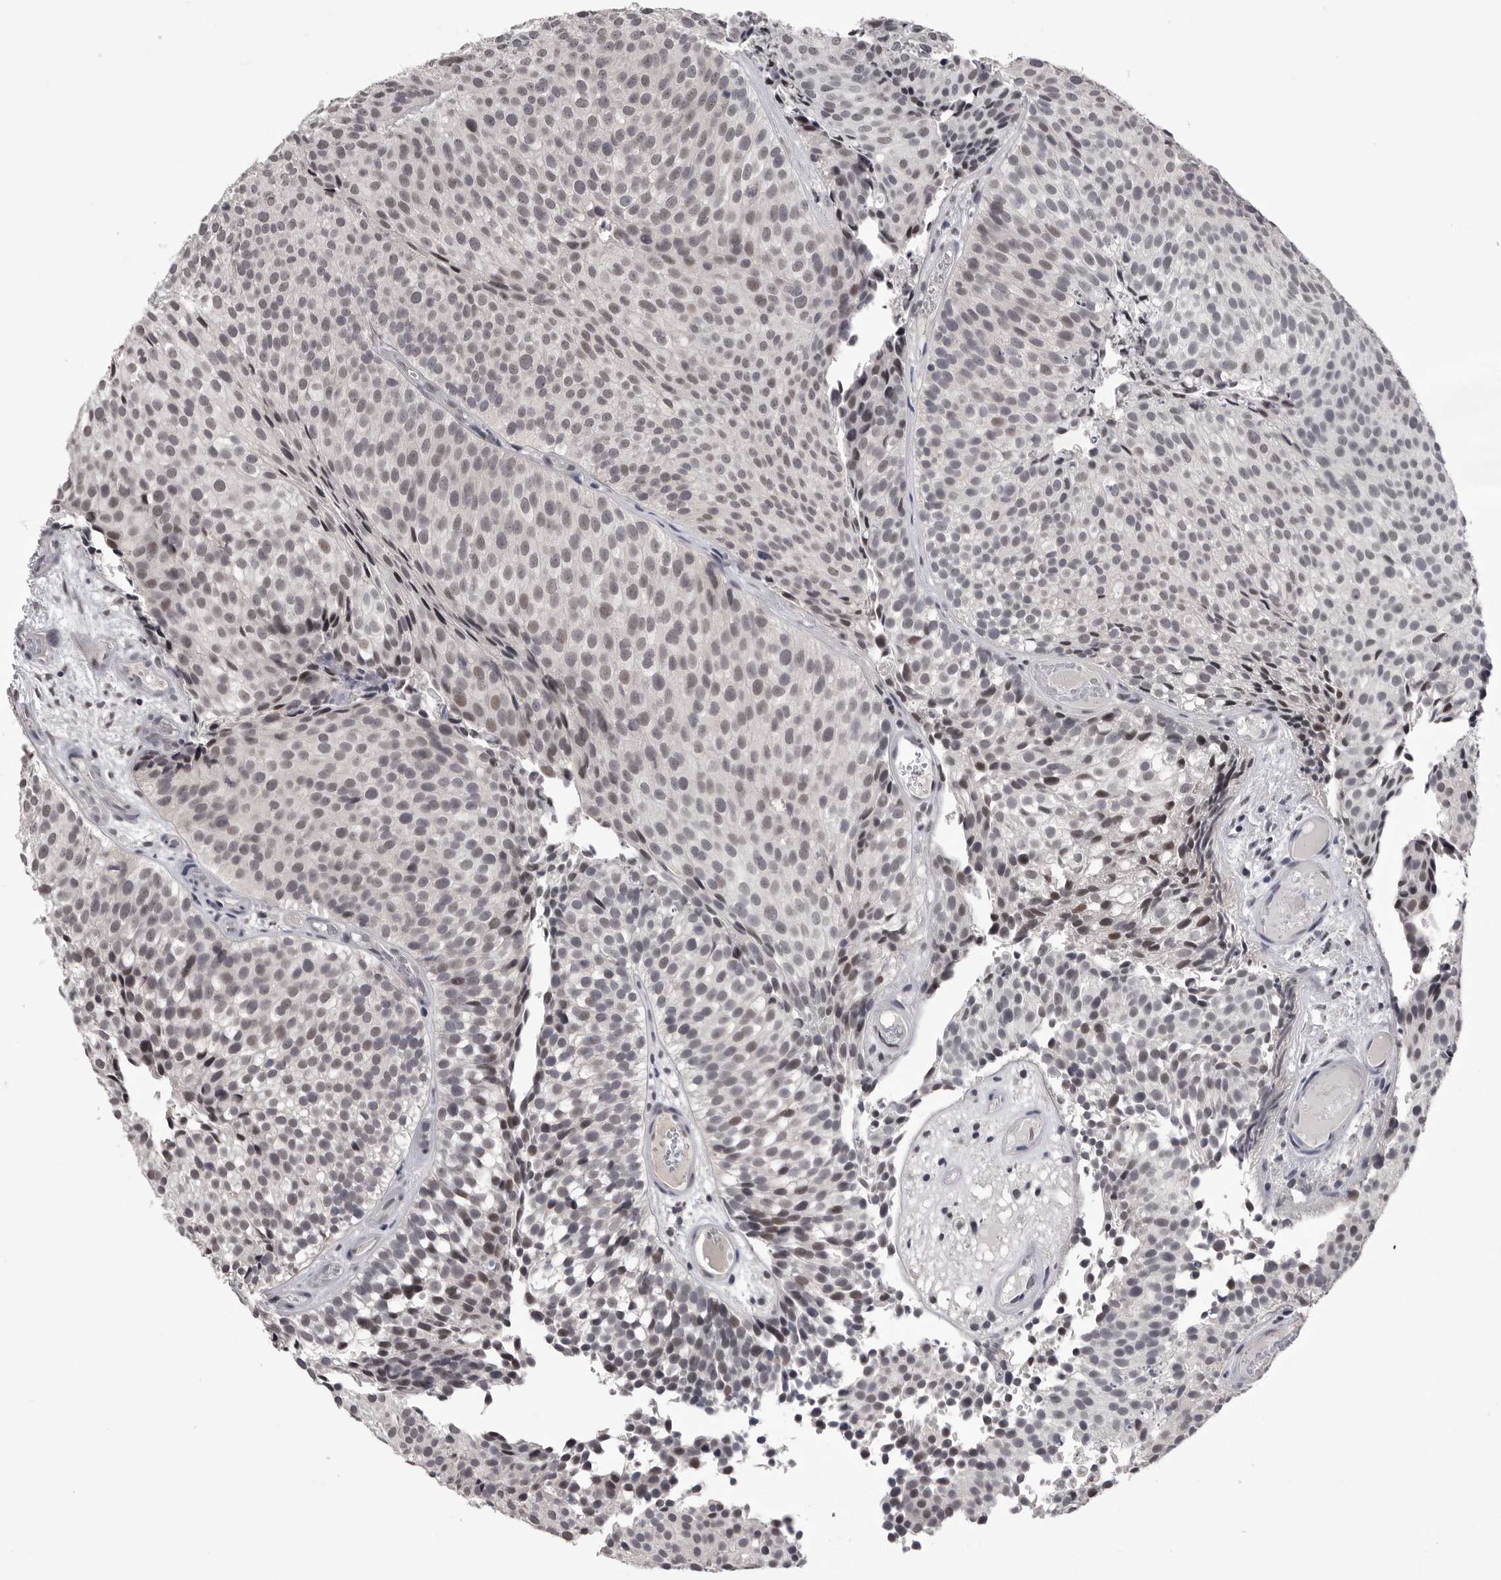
{"staining": {"intensity": "weak", "quantity": ">75%", "location": "nuclear"}, "tissue": "urothelial cancer", "cell_type": "Tumor cells", "image_type": "cancer", "snomed": [{"axis": "morphology", "description": "Urothelial carcinoma, Low grade"}, {"axis": "topography", "description": "Urinary bladder"}], "caption": "This image shows urothelial cancer stained with immunohistochemistry (IHC) to label a protein in brown. The nuclear of tumor cells show weak positivity for the protein. Nuclei are counter-stained blue.", "gene": "DLG2", "patient": {"sex": "male", "age": 86}}